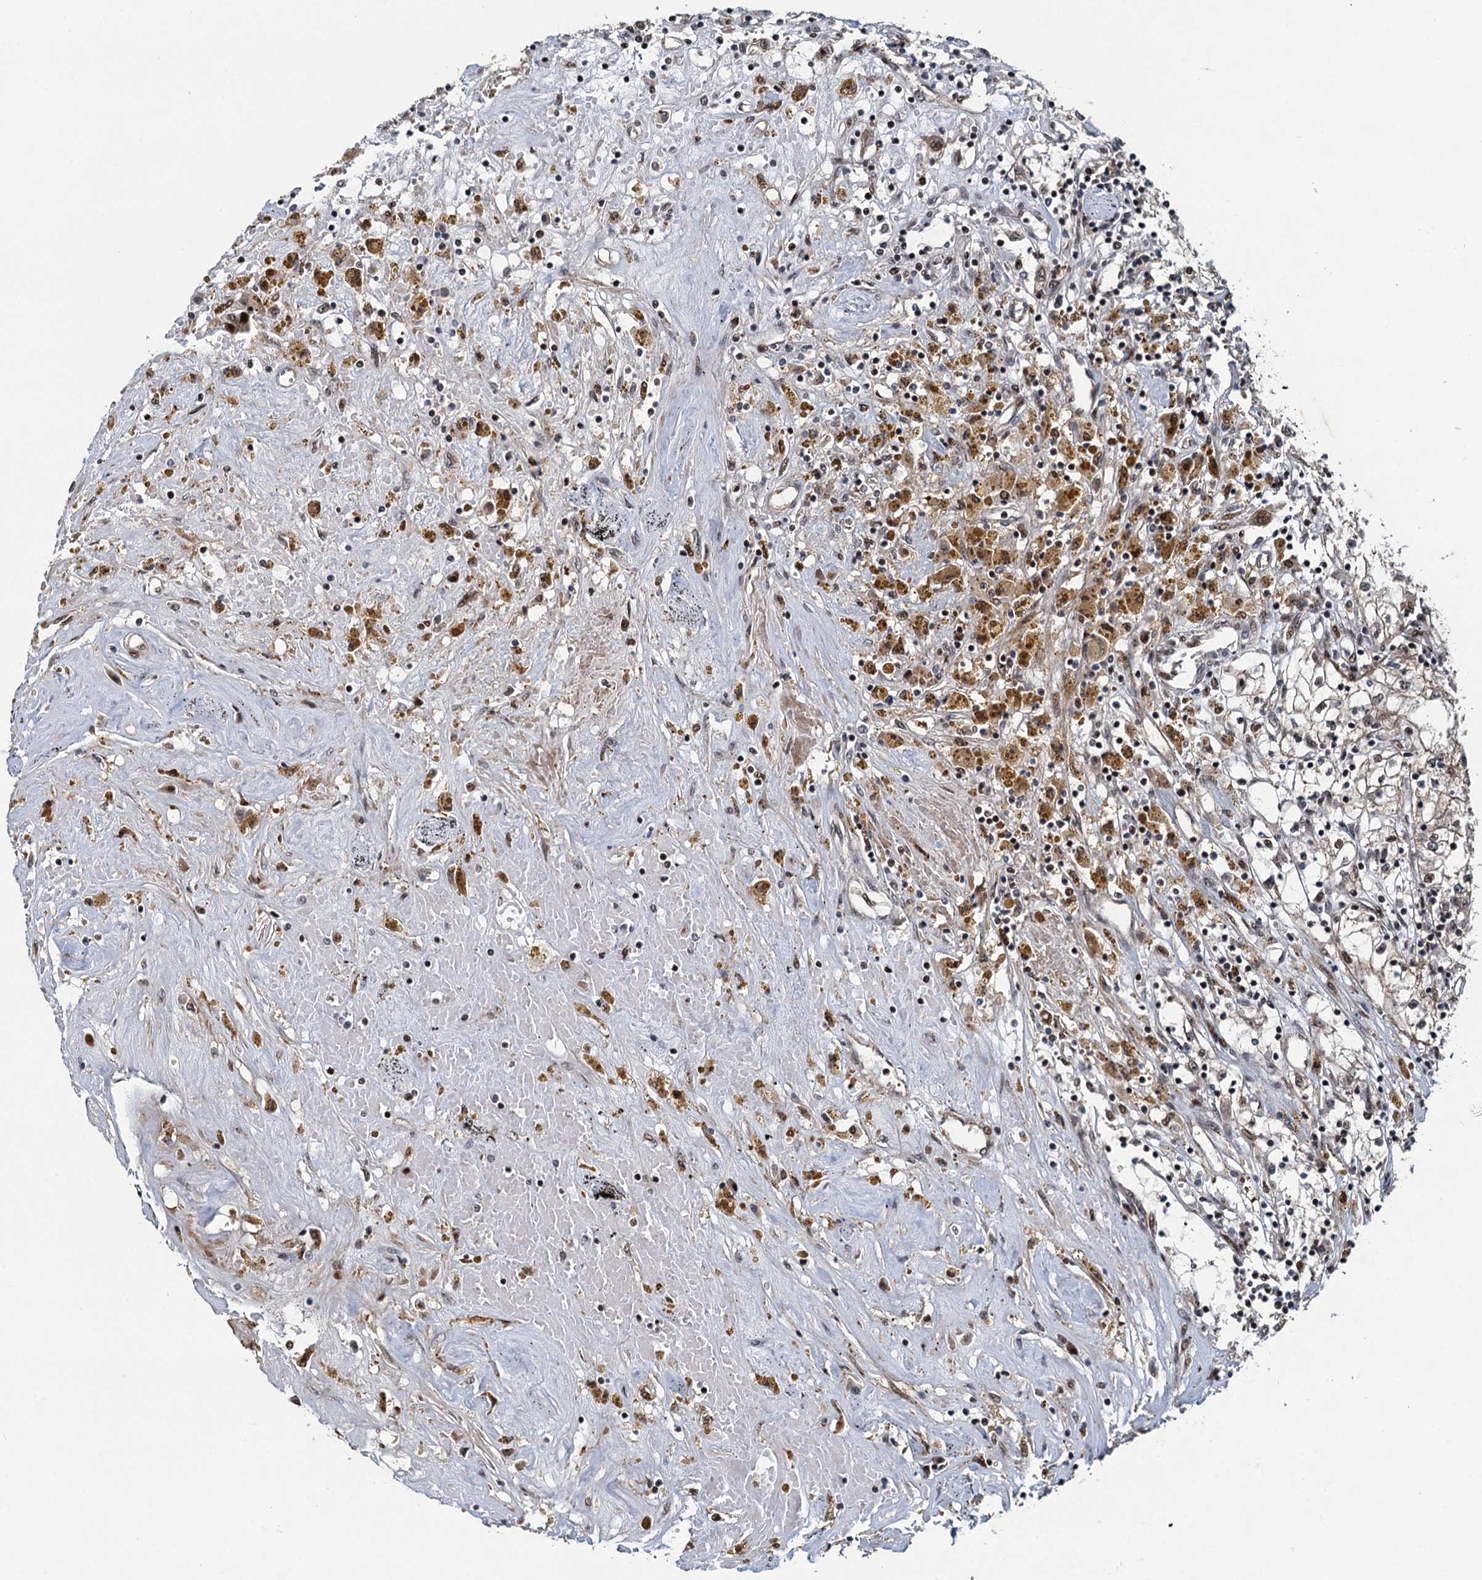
{"staining": {"intensity": "weak", "quantity": "<25%", "location": "nuclear"}, "tissue": "renal cancer", "cell_type": "Tumor cells", "image_type": "cancer", "snomed": [{"axis": "morphology", "description": "Adenocarcinoma, NOS"}, {"axis": "topography", "description": "Kidney"}], "caption": "An image of human adenocarcinoma (renal) is negative for staining in tumor cells.", "gene": "ATOSA", "patient": {"sex": "male", "age": 56}}